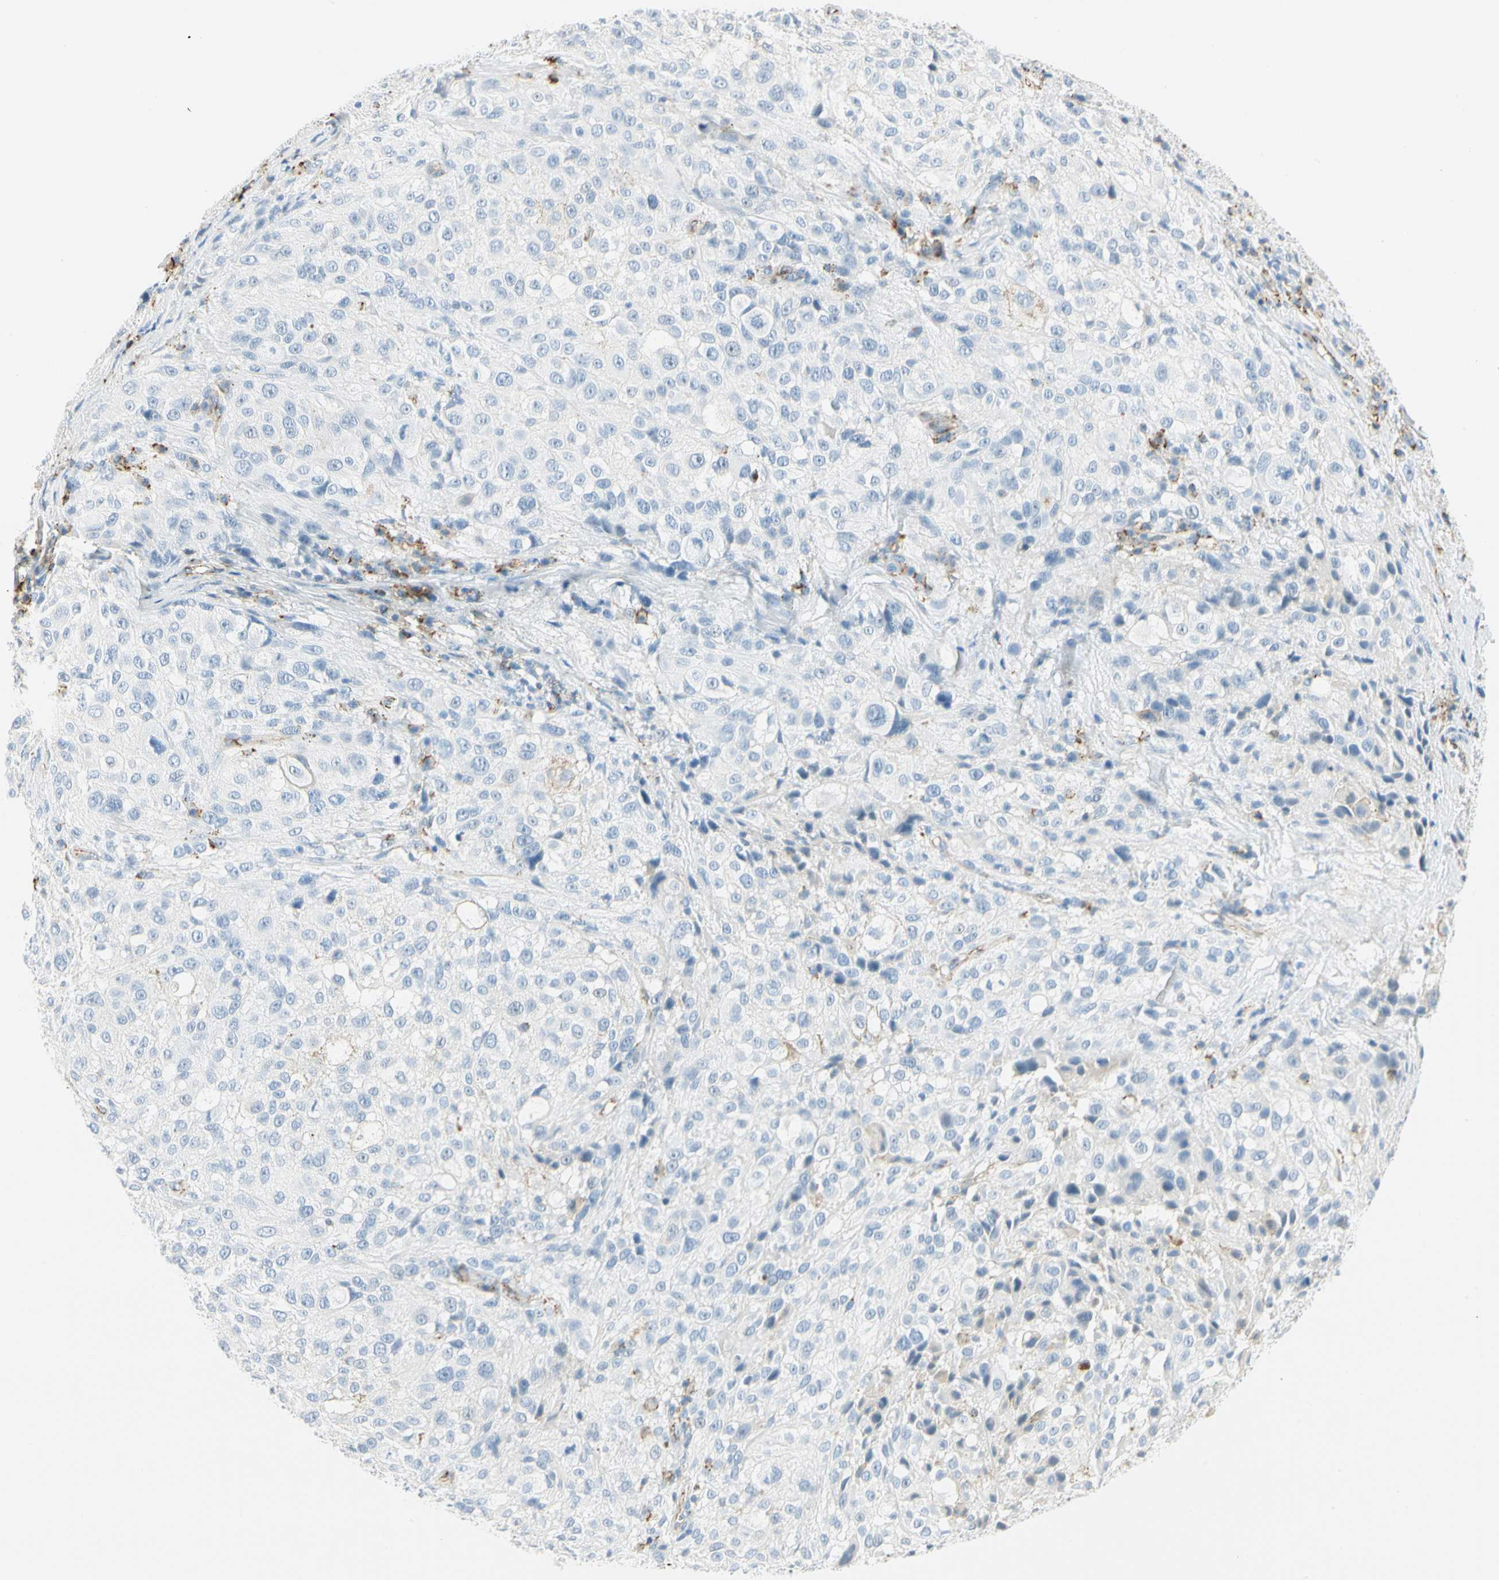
{"staining": {"intensity": "weak", "quantity": "<25%", "location": "cytoplasmic/membranous"}, "tissue": "melanoma", "cell_type": "Tumor cells", "image_type": "cancer", "snomed": [{"axis": "morphology", "description": "Necrosis, NOS"}, {"axis": "morphology", "description": "Malignant melanoma, NOS"}, {"axis": "topography", "description": "Skin"}], "caption": "Tumor cells show no significant expression in malignant melanoma. (Brightfield microscopy of DAB IHC at high magnification).", "gene": "VPS9D1", "patient": {"sex": "female", "age": 87}}